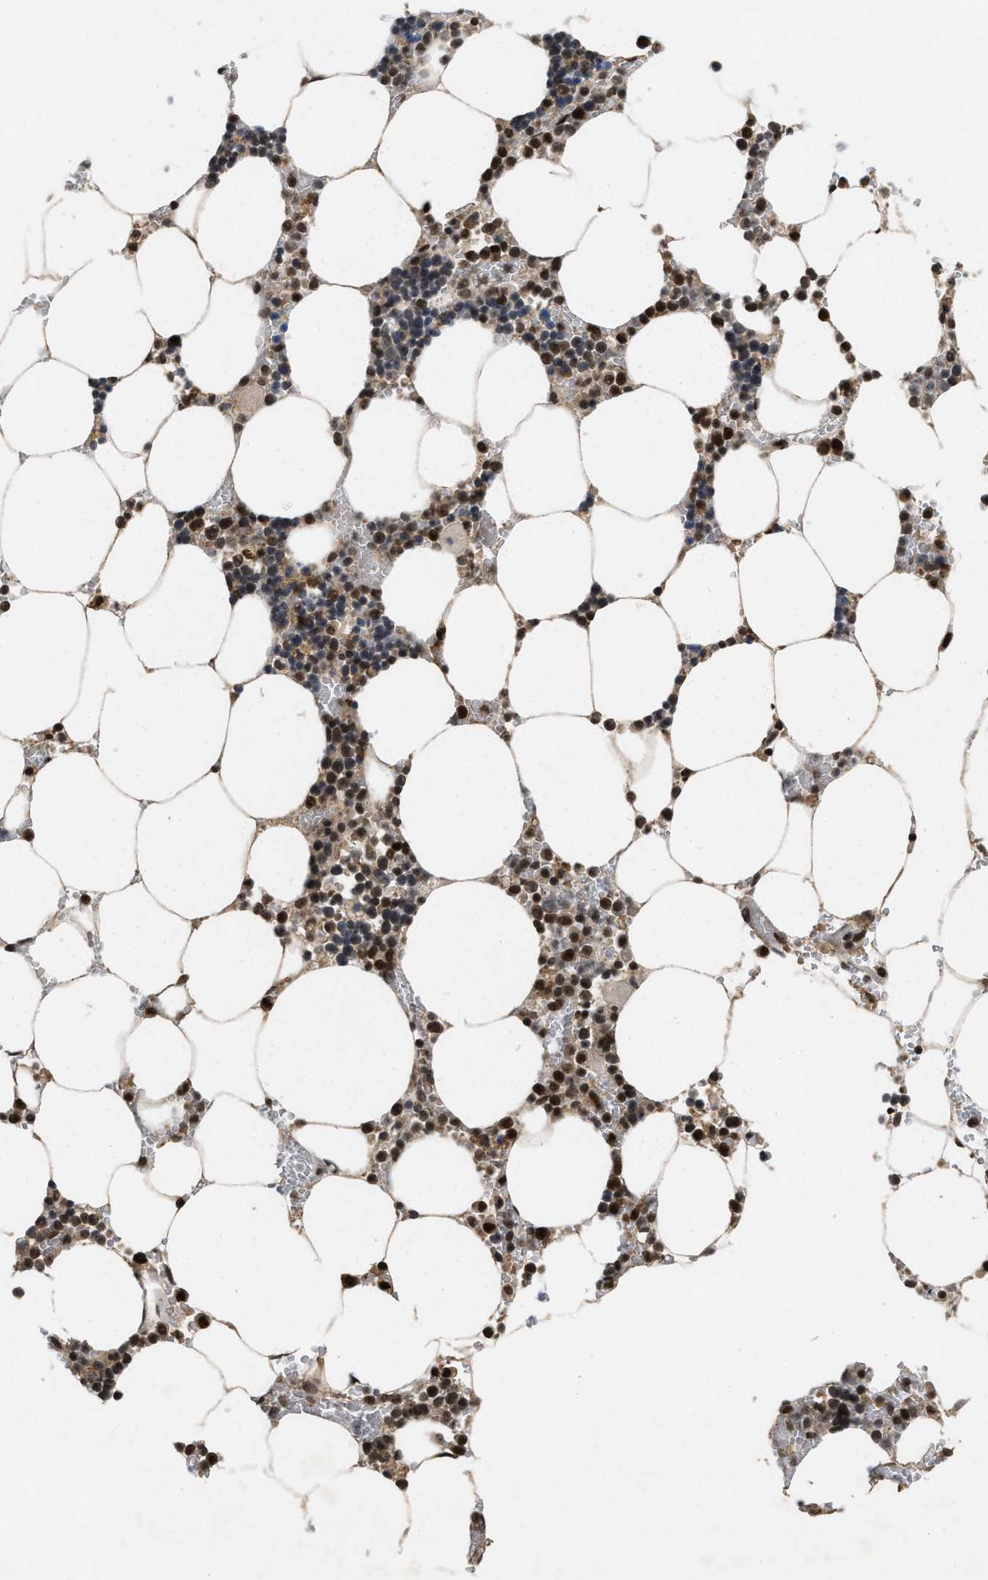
{"staining": {"intensity": "moderate", "quantity": "25%-75%", "location": "nuclear"}, "tissue": "bone marrow", "cell_type": "Hematopoietic cells", "image_type": "normal", "snomed": [{"axis": "morphology", "description": "Normal tissue, NOS"}, {"axis": "topography", "description": "Bone marrow"}], "caption": "Immunohistochemical staining of unremarkable bone marrow reveals moderate nuclear protein expression in approximately 25%-75% of hematopoietic cells.", "gene": "ZNF346", "patient": {"sex": "male", "age": 70}}